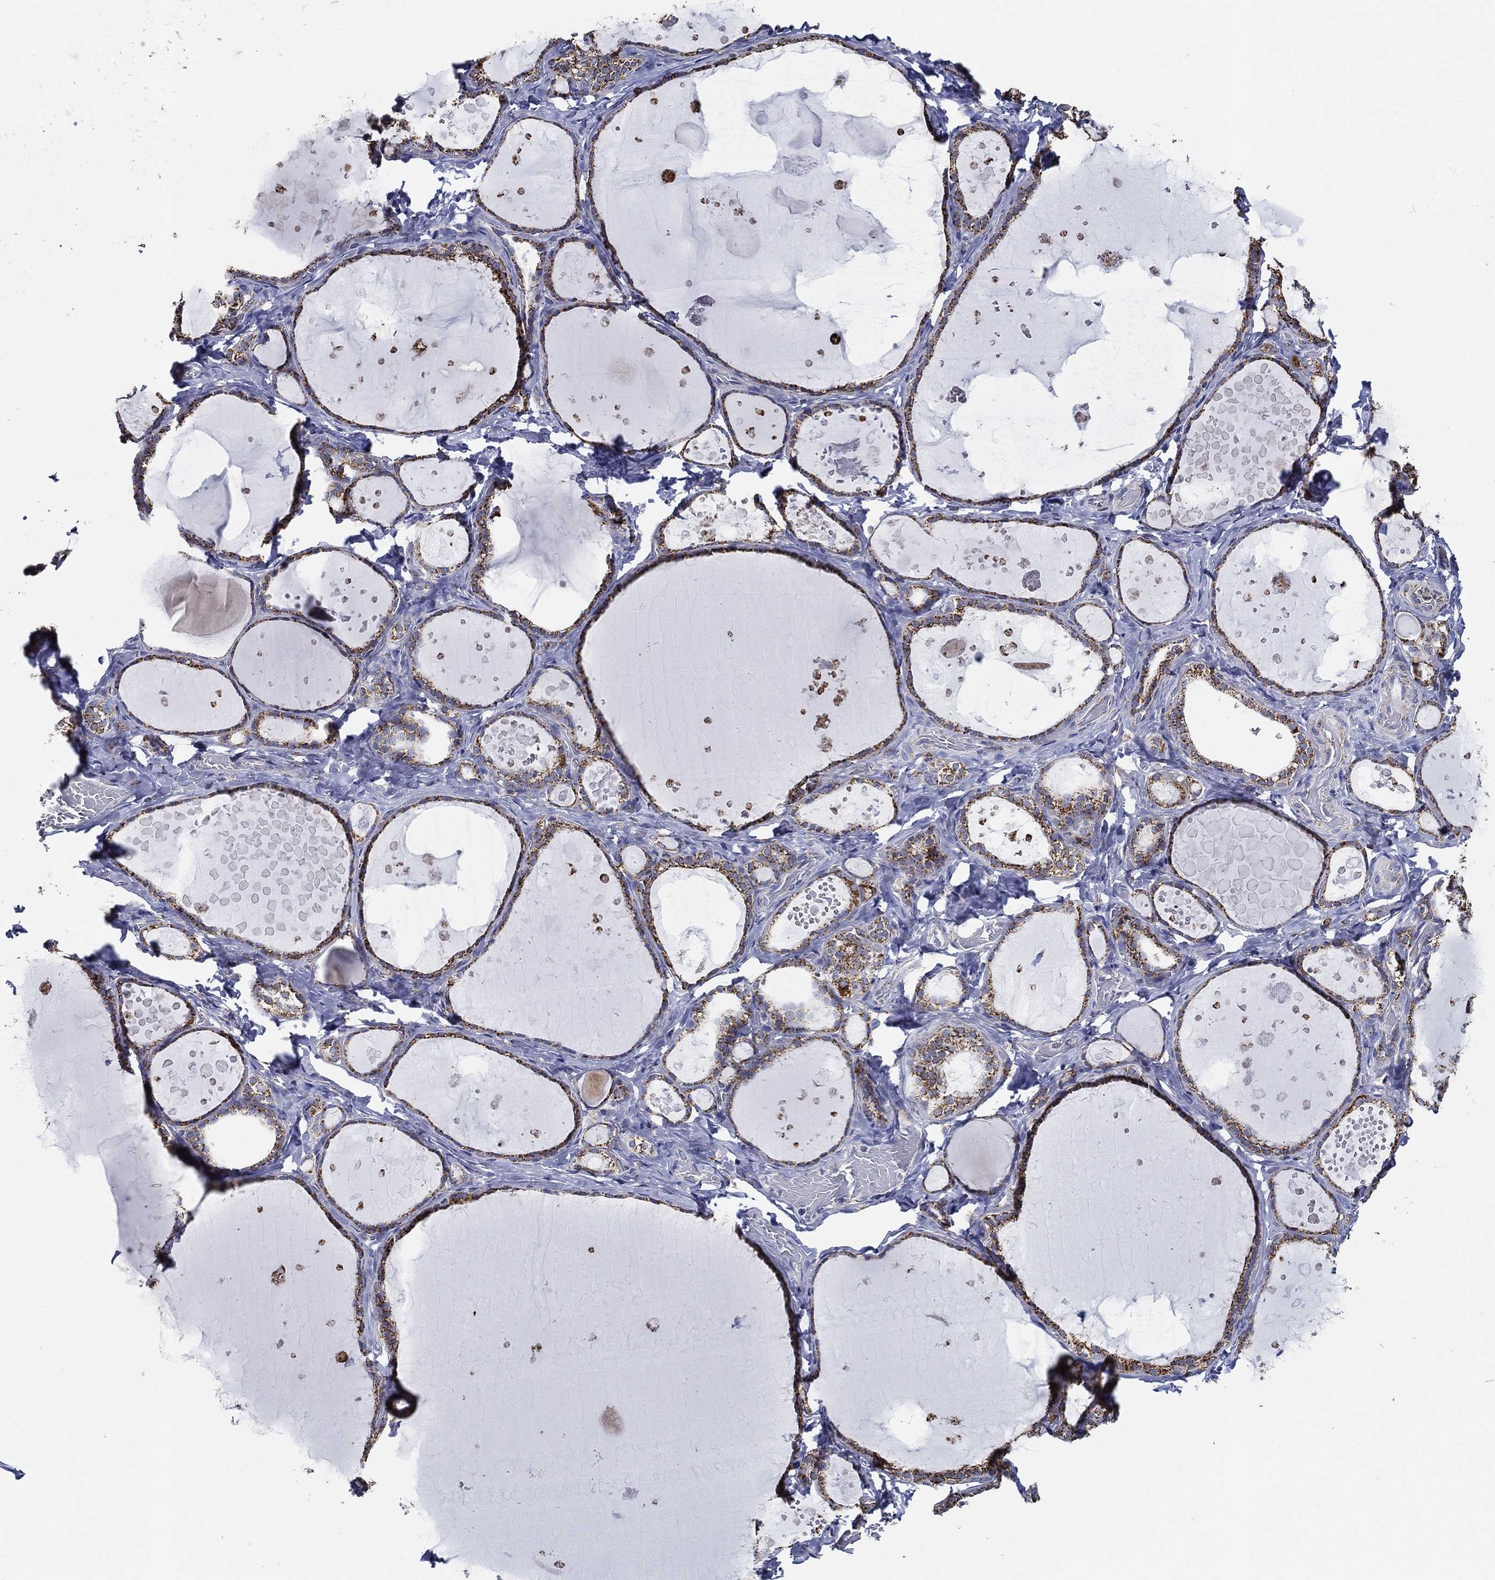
{"staining": {"intensity": "moderate", "quantity": ">75%", "location": "cytoplasmic/membranous"}, "tissue": "thyroid gland", "cell_type": "Glandular cells", "image_type": "normal", "snomed": [{"axis": "morphology", "description": "Normal tissue, NOS"}, {"axis": "topography", "description": "Thyroid gland"}], "caption": "The histopathology image reveals staining of benign thyroid gland, revealing moderate cytoplasmic/membranous protein expression (brown color) within glandular cells.", "gene": "NDUFAB1", "patient": {"sex": "female", "age": 56}}